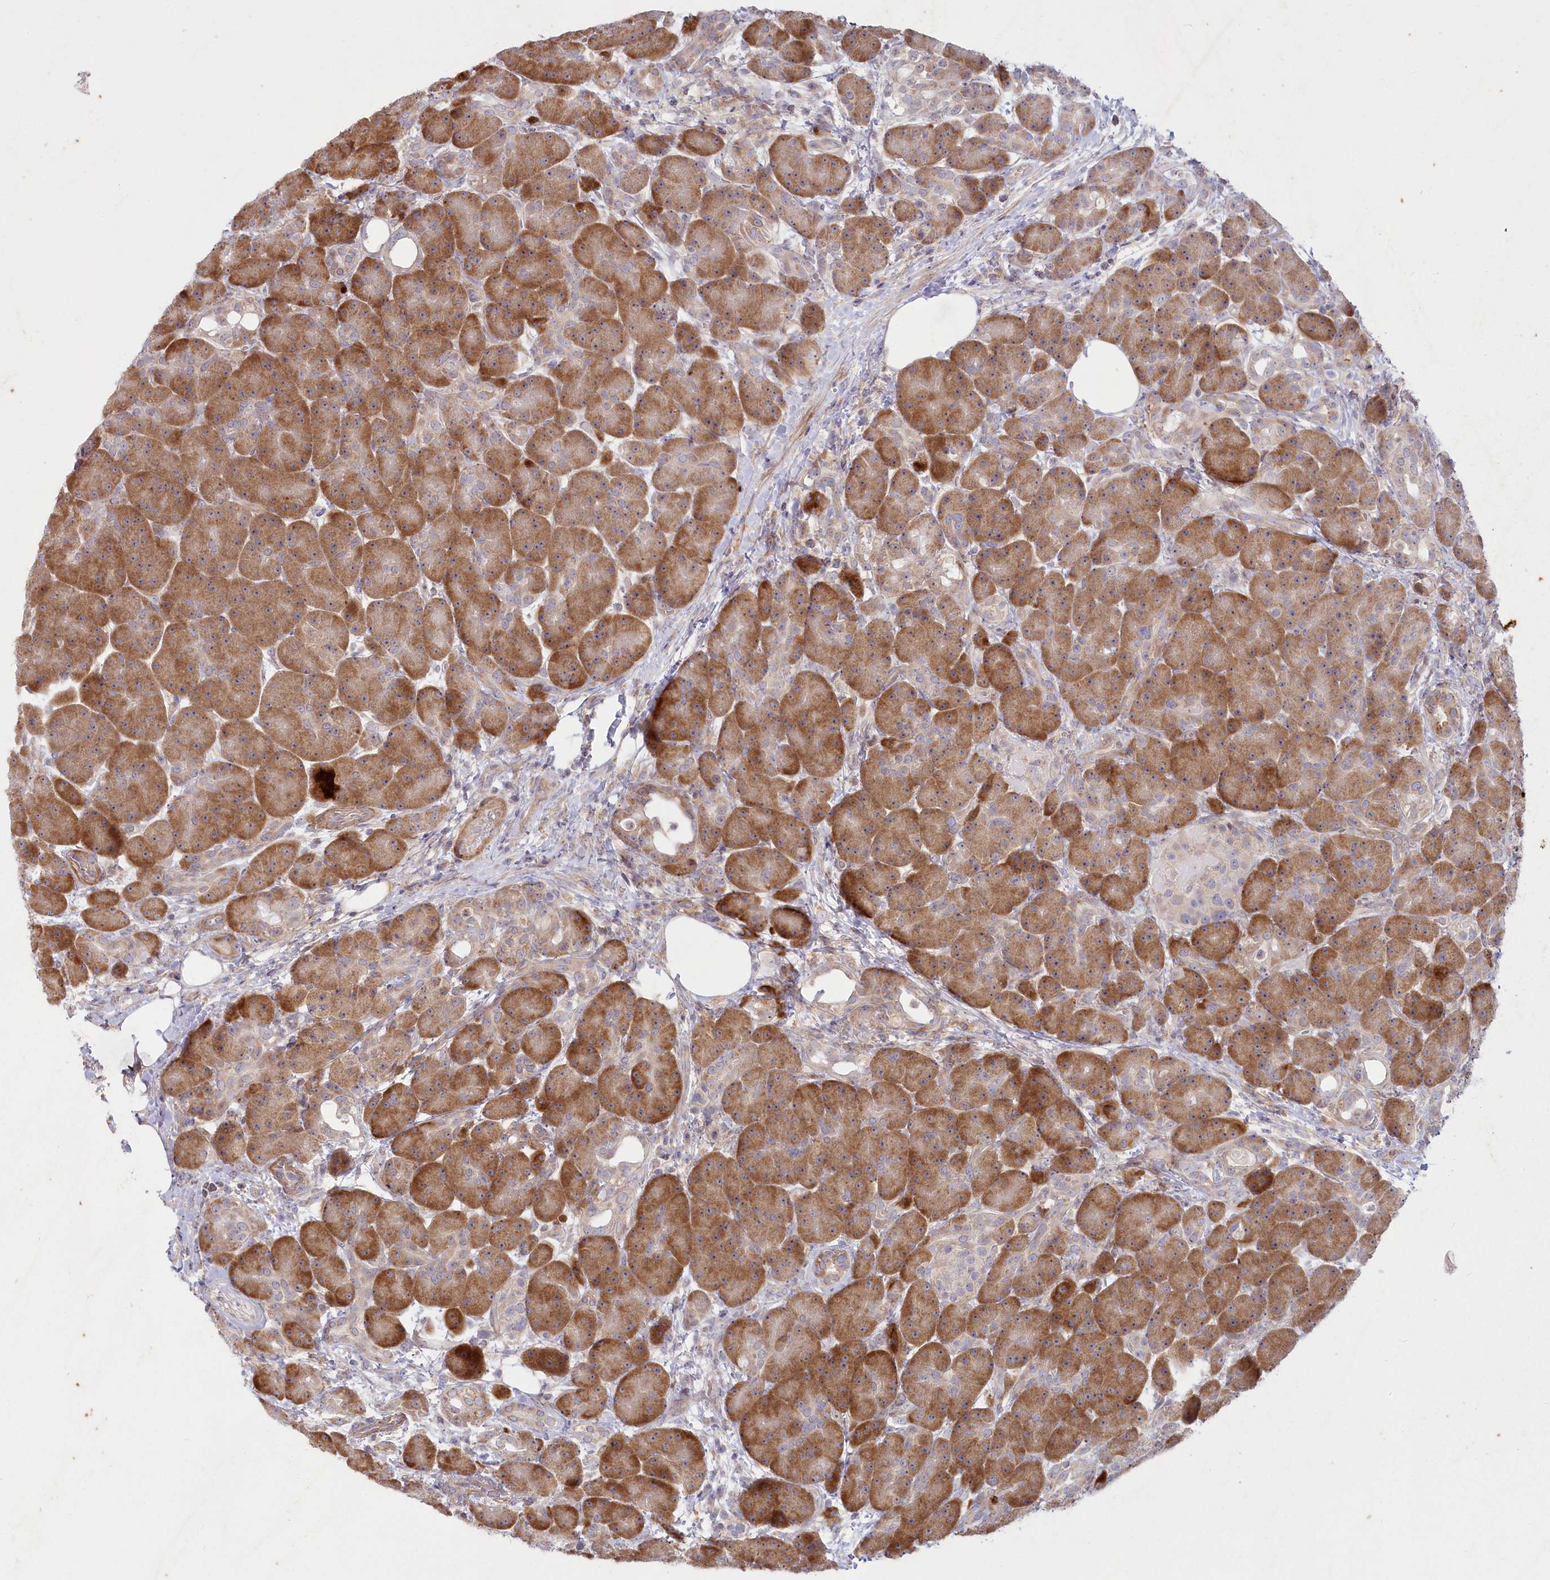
{"staining": {"intensity": "strong", "quantity": "25%-75%", "location": "cytoplasmic/membranous"}, "tissue": "pancreas", "cell_type": "Exocrine glandular cells", "image_type": "normal", "snomed": [{"axis": "morphology", "description": "Normal tissue, NOS"}, {"axis": "topography", "description": "Pancreas"}], "caption": "Pancreas was stained to show a protein in brown. There is high levels of strong cytoplasmic/membranous positivity in about 25%-75% of exocrine glandular cells. Nuclei are stained in blue.", "gene": "MTG1", "patient": {"sex": "male", "age": 63}}